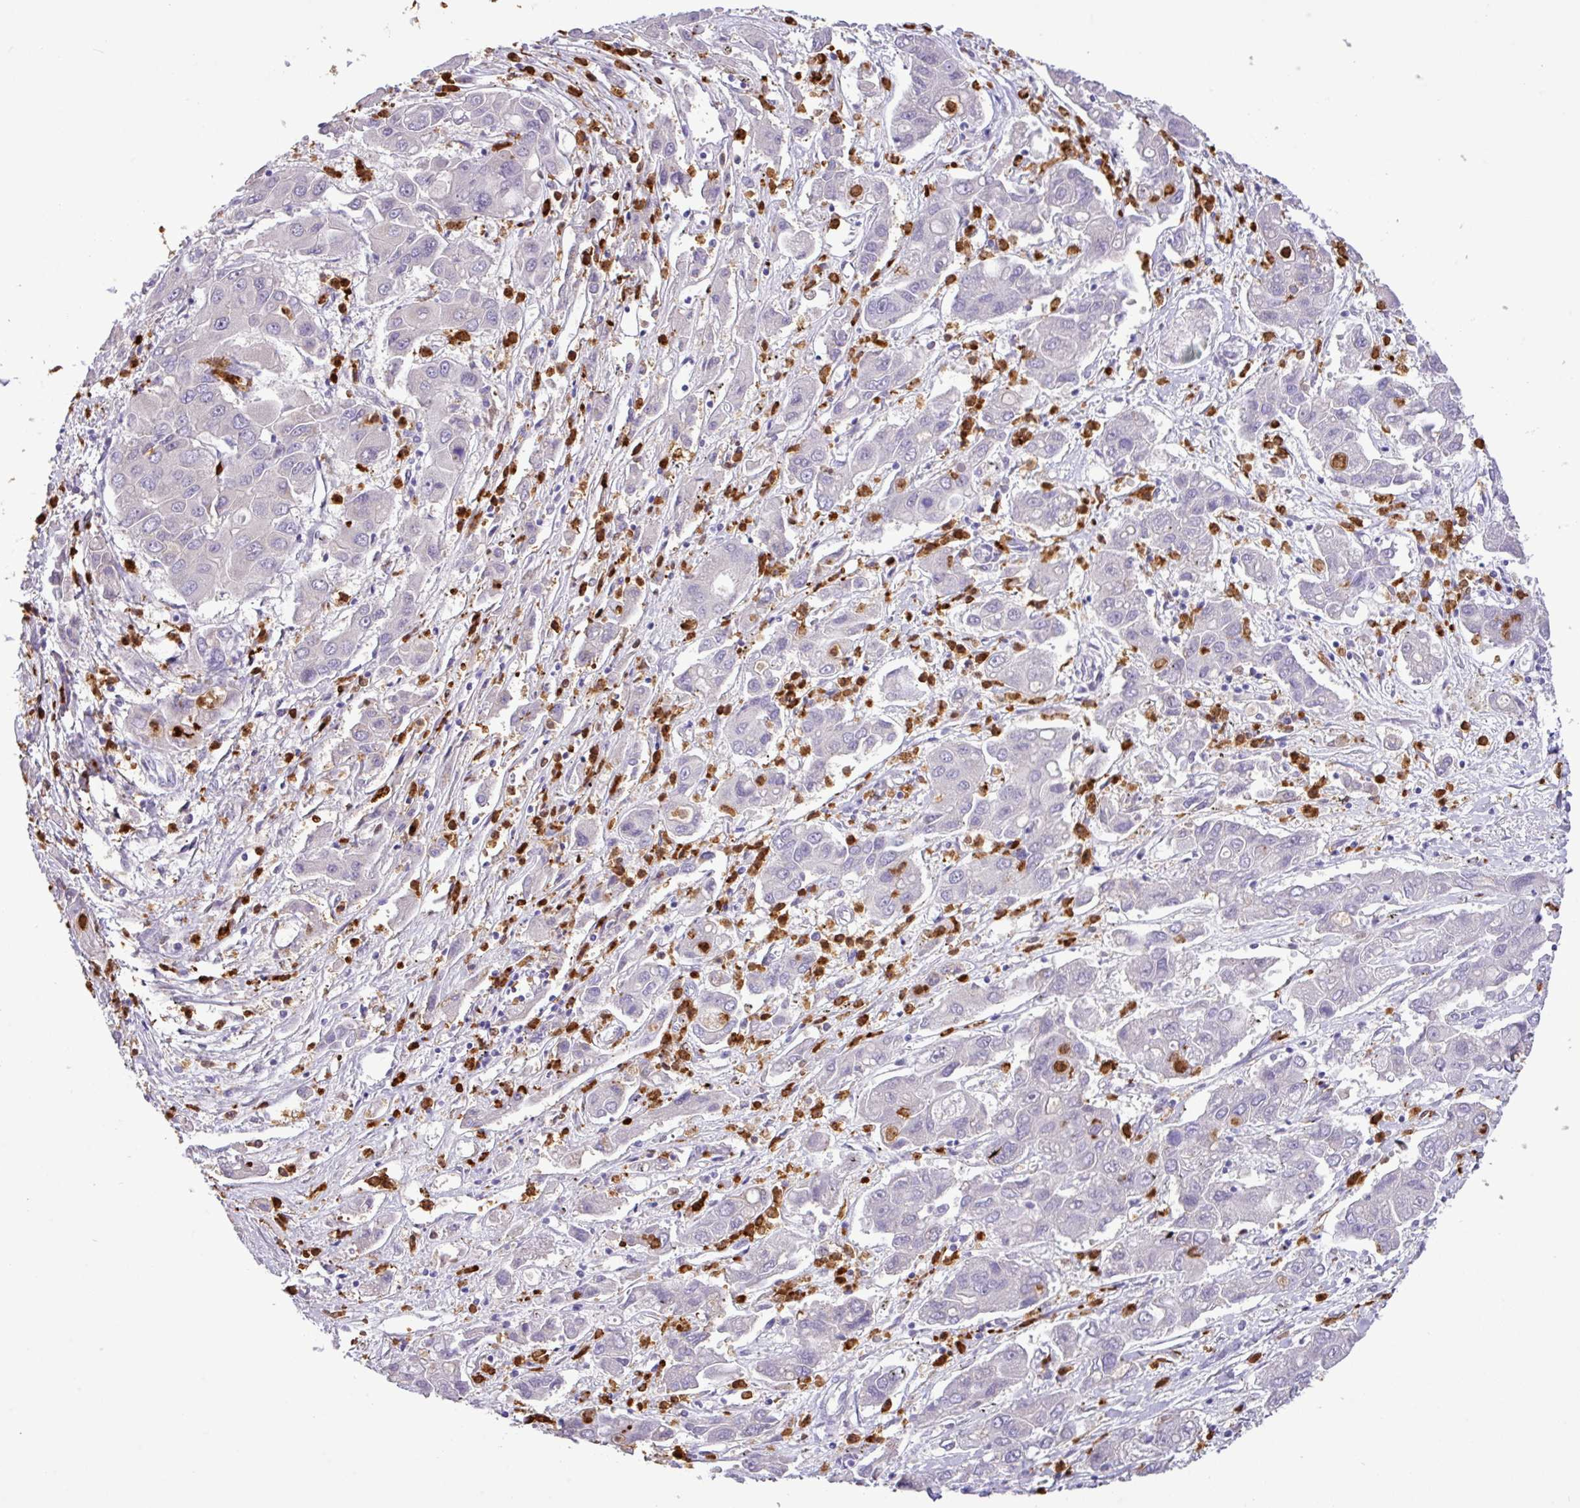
{"staining": {"intensity": "negative", "quantity": "none", "location": "none"}, "tissue": "liver cancer", "cell_type": "Tumor cells", "image_type": "cancer", "snomed": [{"axis": "morphology", "description": "Cholangiocarcinoma"}, {"axis": "topography", "description": "Liver"}], "caption": "DAB immunohistochemical staining of liver cholangiocarcinoma shows no significant expression in tumor cells. (Stains: DAB immunohistochemistry (IHC) with hematoxylin counter stain, Microscopy: brightfield microscopy at high magnification).", "gene": "MGAT4B", "patient": {"sex": "male", "age": 67}}